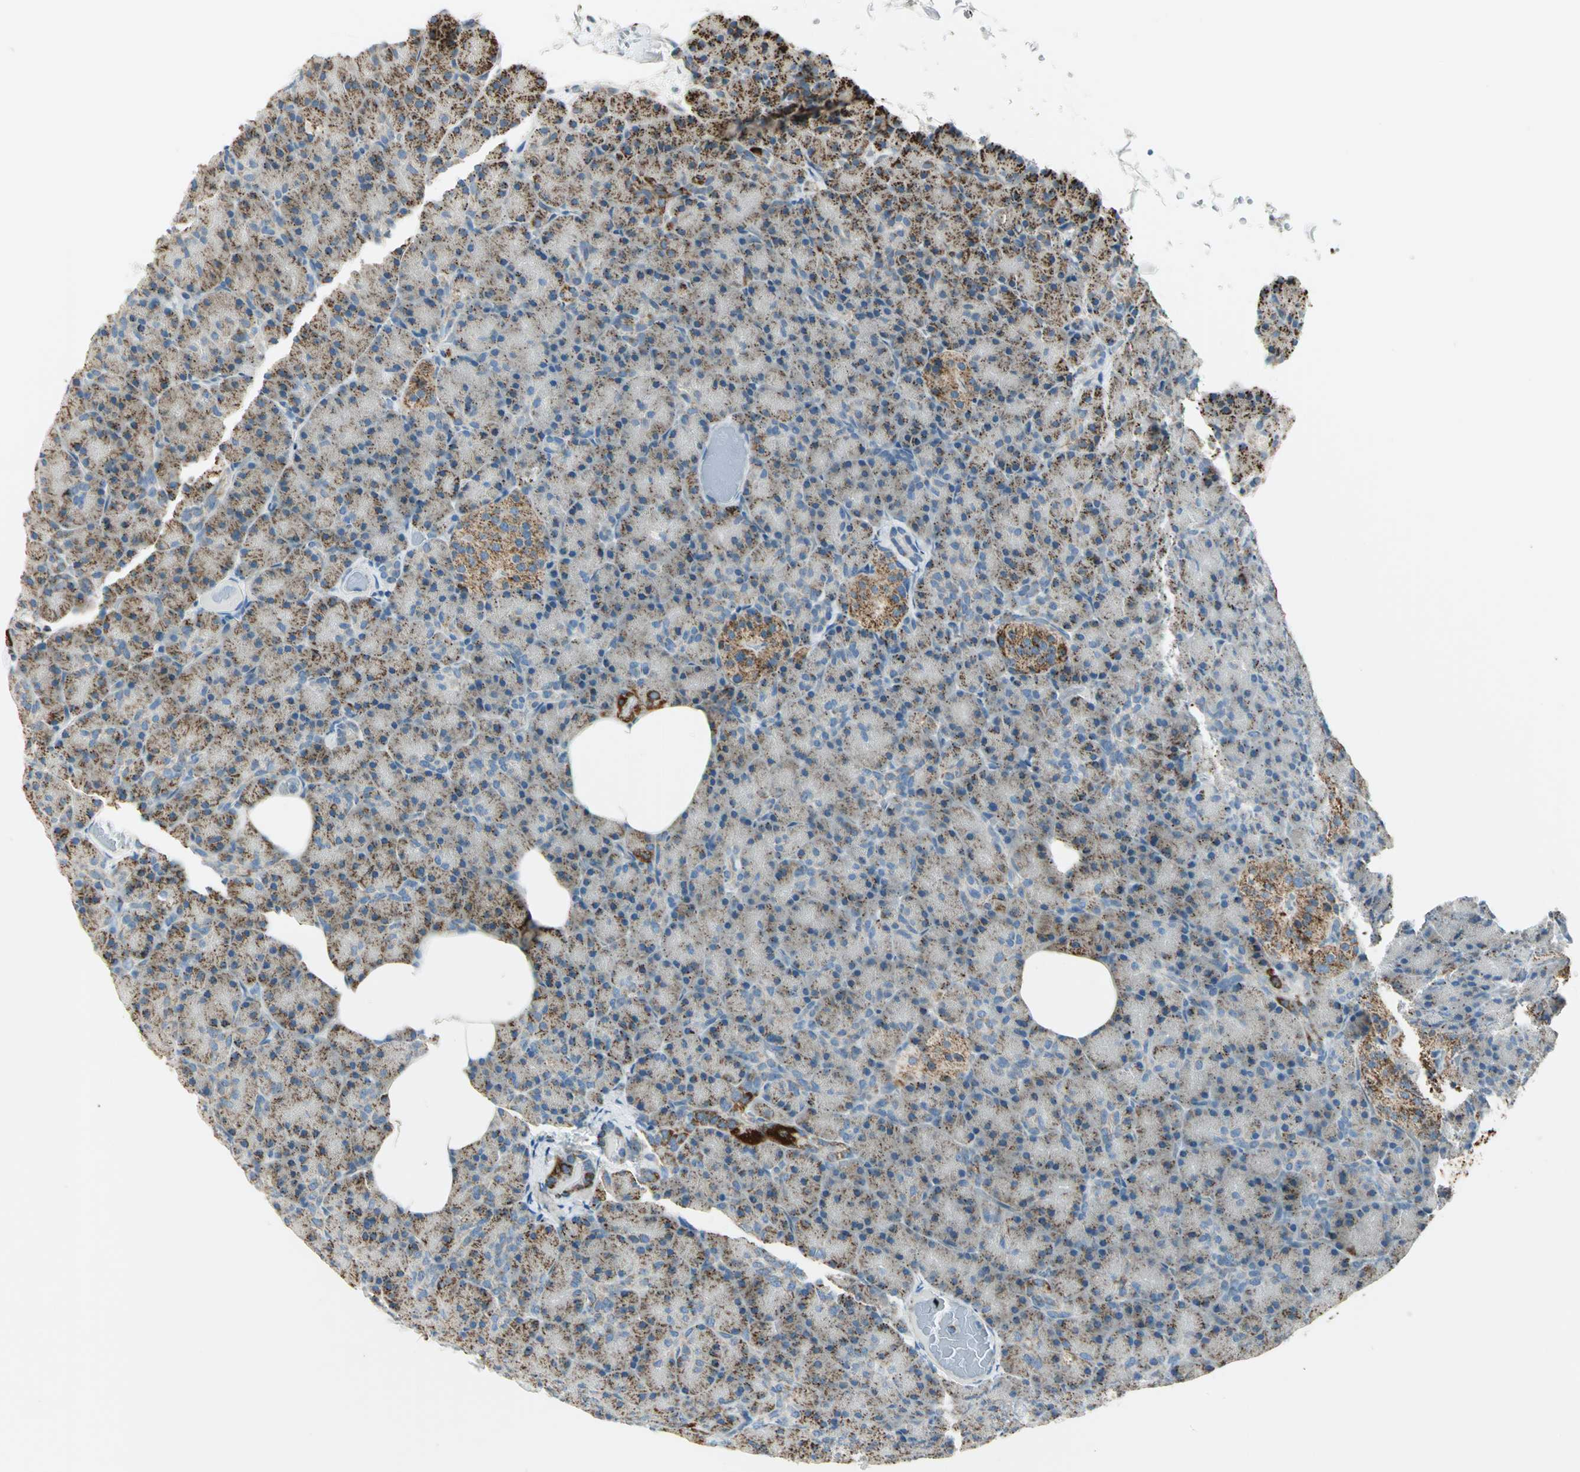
{"staining": {"intensity": "strong", "quantity": ">75%", "location": "cytoplasmic/membranous"}, "tissue": "pancreas", "cell_type": "Exocrine glandular cells", "image_type": "normal", "snomed": [{"axis": "morphology", "description": "Normal tissue, NOS"}, {"axis": "topography", "description": "Pancreas"}], "caption": "Immunohistochemistry image of normal pancreas: pancreas stained using immunohistochemistry (IHC) shows high levels of strong protein expression localized specifically in the cytoplasmic/membranous of exocrine glandular cells, appearing as a cytoplasmic/membranous brown color.", "gene": "ACADM", "patient": {"sex": "female", "age": 43}}